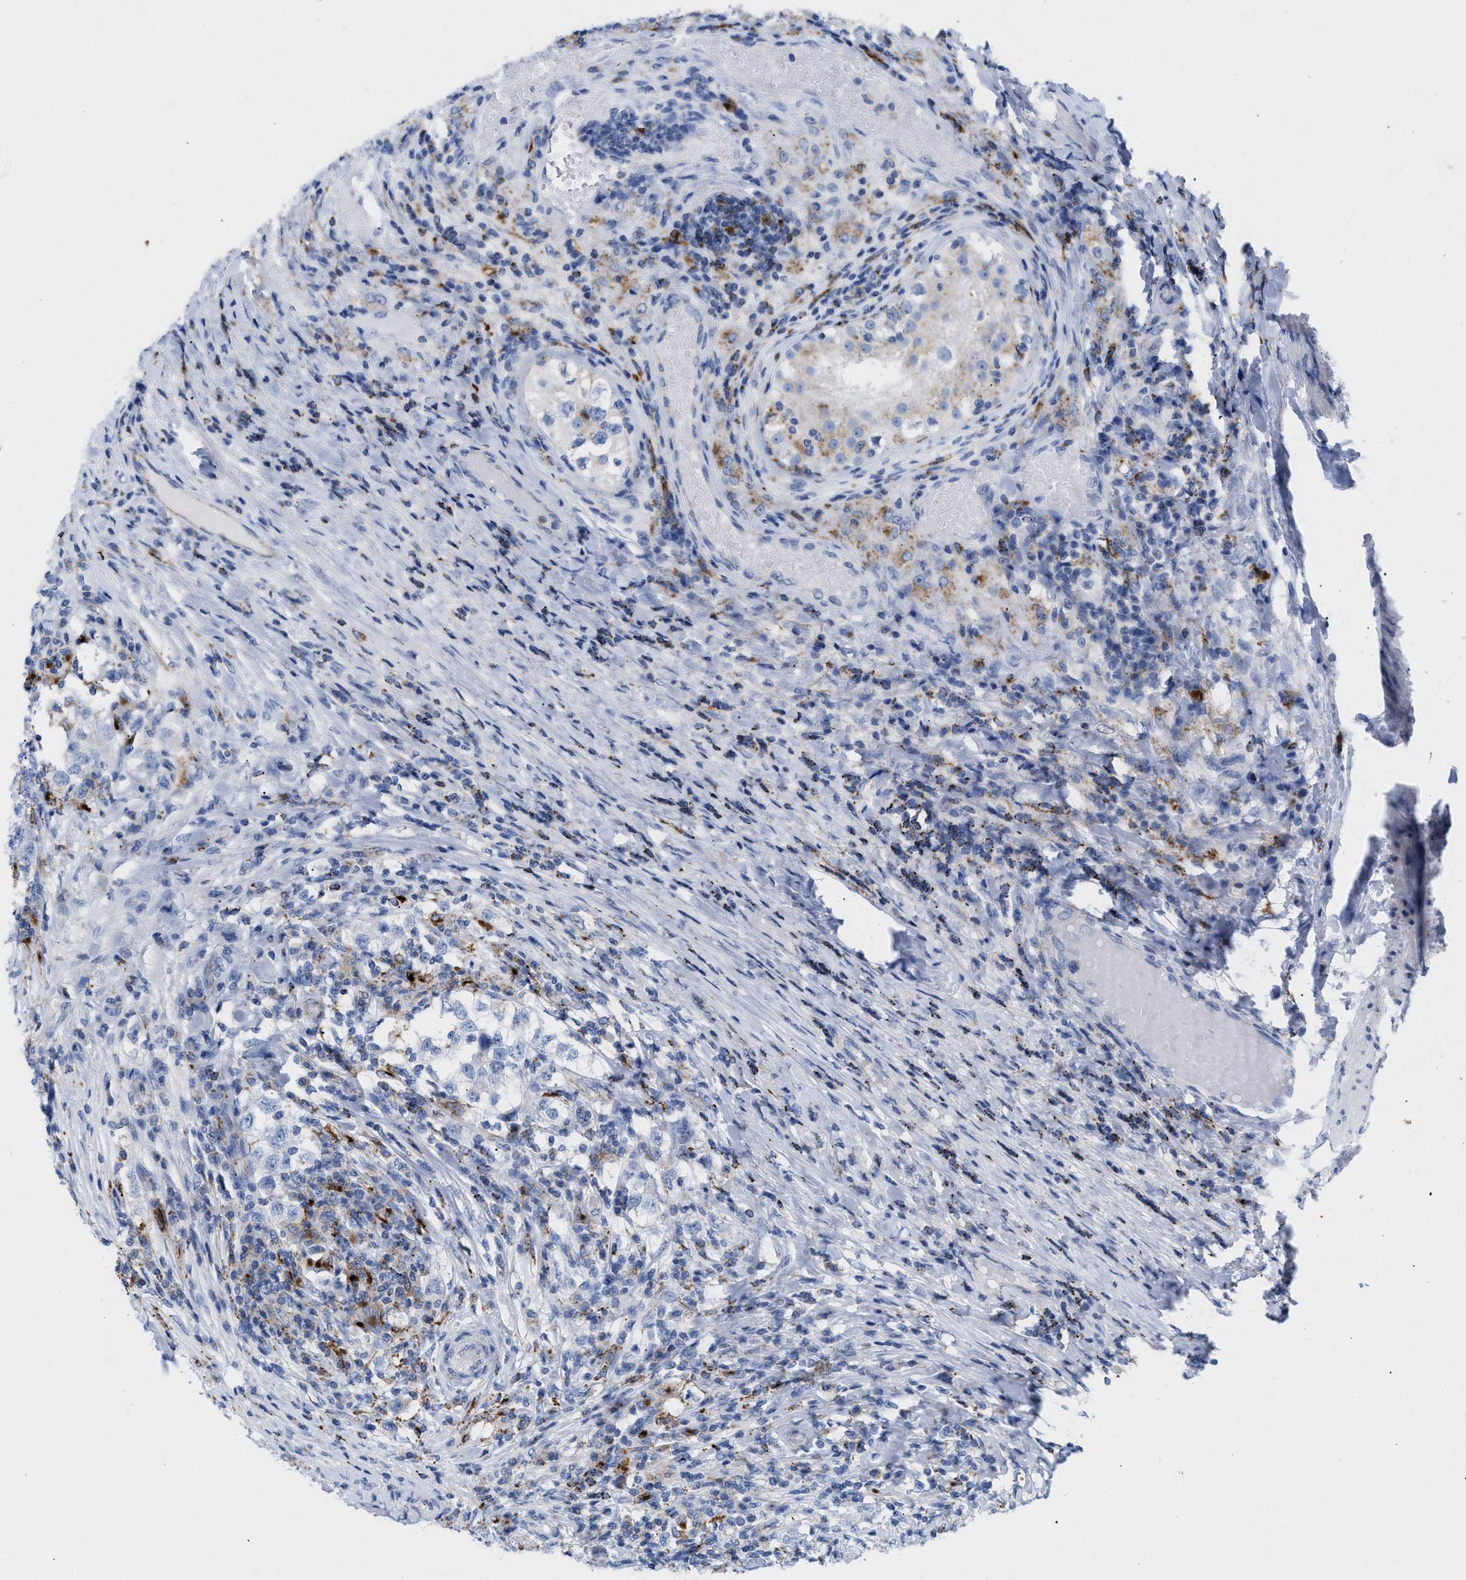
{"staining": {"intensity": "negative", "quantity": "none", "location": "none"}, "tissue": "testis cancer", "cell_type": "Tumor cells", "image_type": "cancer", "snomed": [{"axis": "morphology", "description": "Carcinoma, Embryonal, NOS"}, {"axis": "topography", "description": "Testis"}], "caption": "A photomicrograph of human embryonal carcinoma (testis) is negative for staining in tumor cells.", "gene": "DRAM2", "patient": {"sex": "male", "age": 21}}